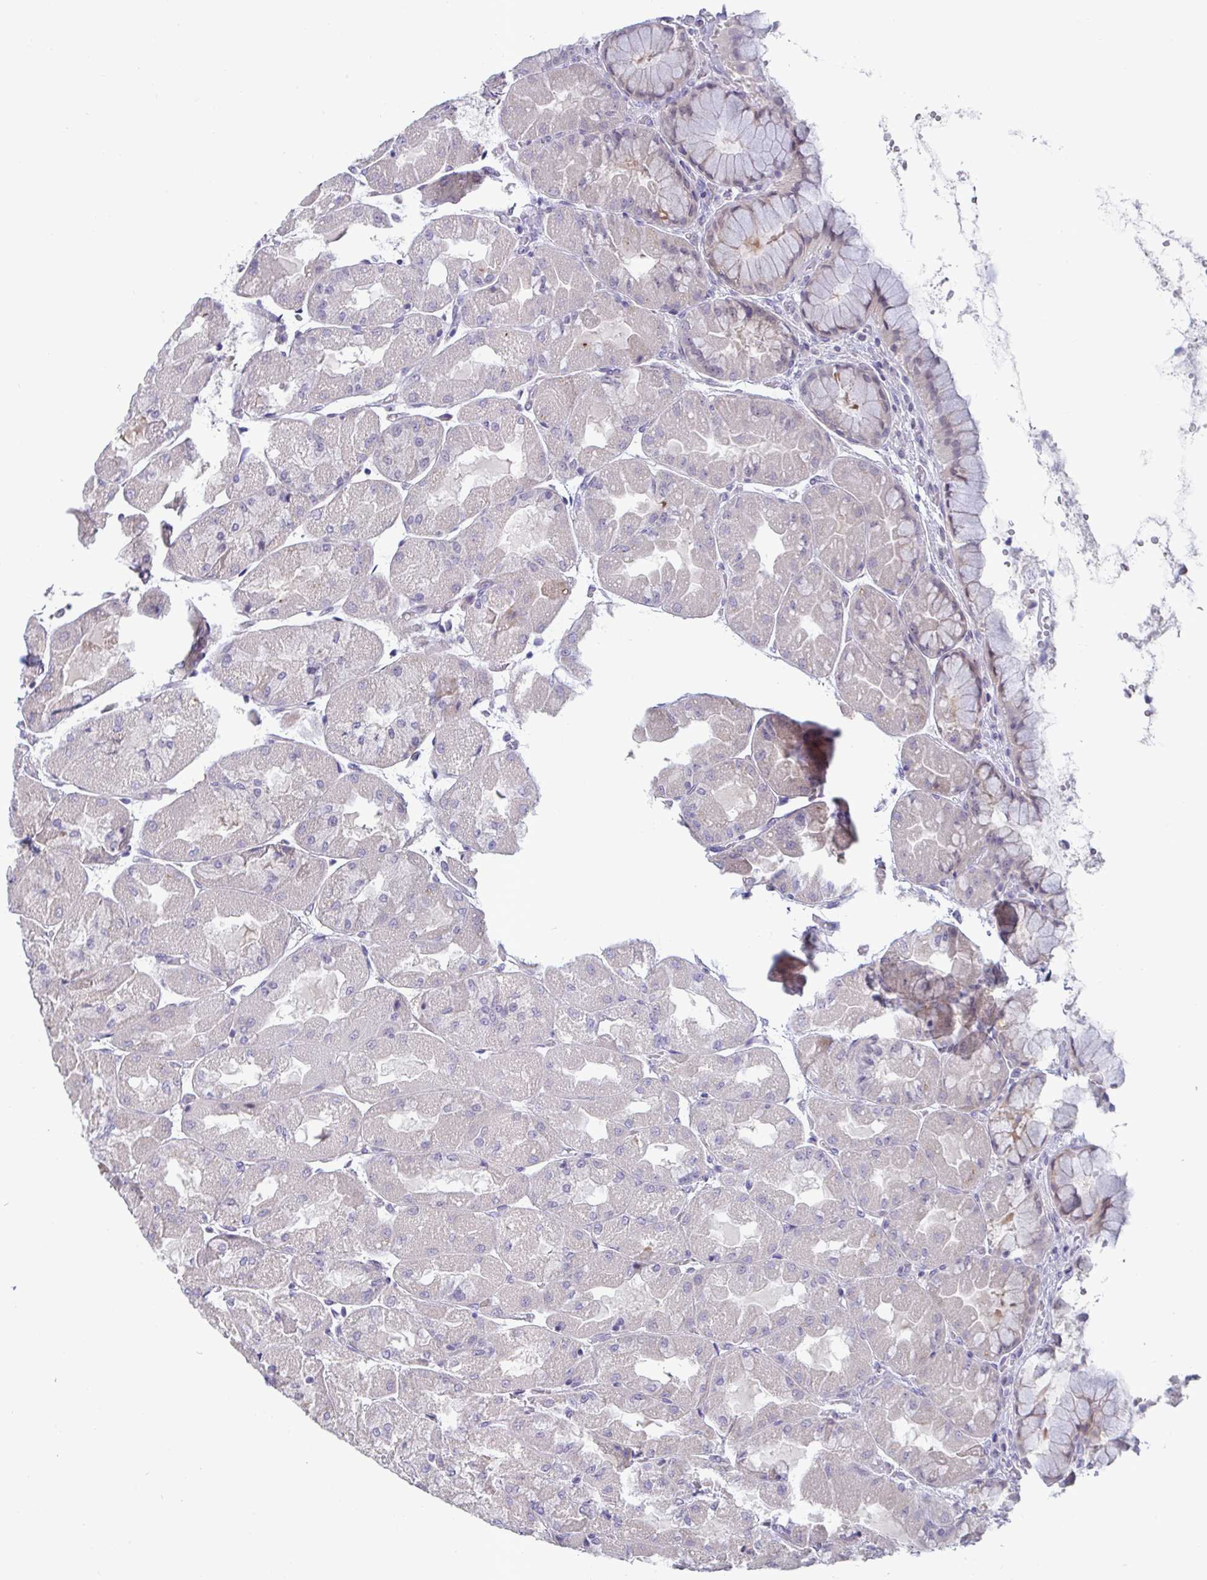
{"staining": {"intensity": "negative", "quantity": "none", "location": "none"}, "tissue": "stomach", "cell_type": "Glandular cells", "image_type": "normal", "snomed": [{"axis": "morphology", "description": "Normal tissue, NOS"}, {"axis": "topography", "description": "Stomach"}], "caption": "A micrograph of stomach stained for a protein displays no brown staining in glandular cells.", "gene": "GSTM1", "patient": {"sex": "female", "age": 61}}